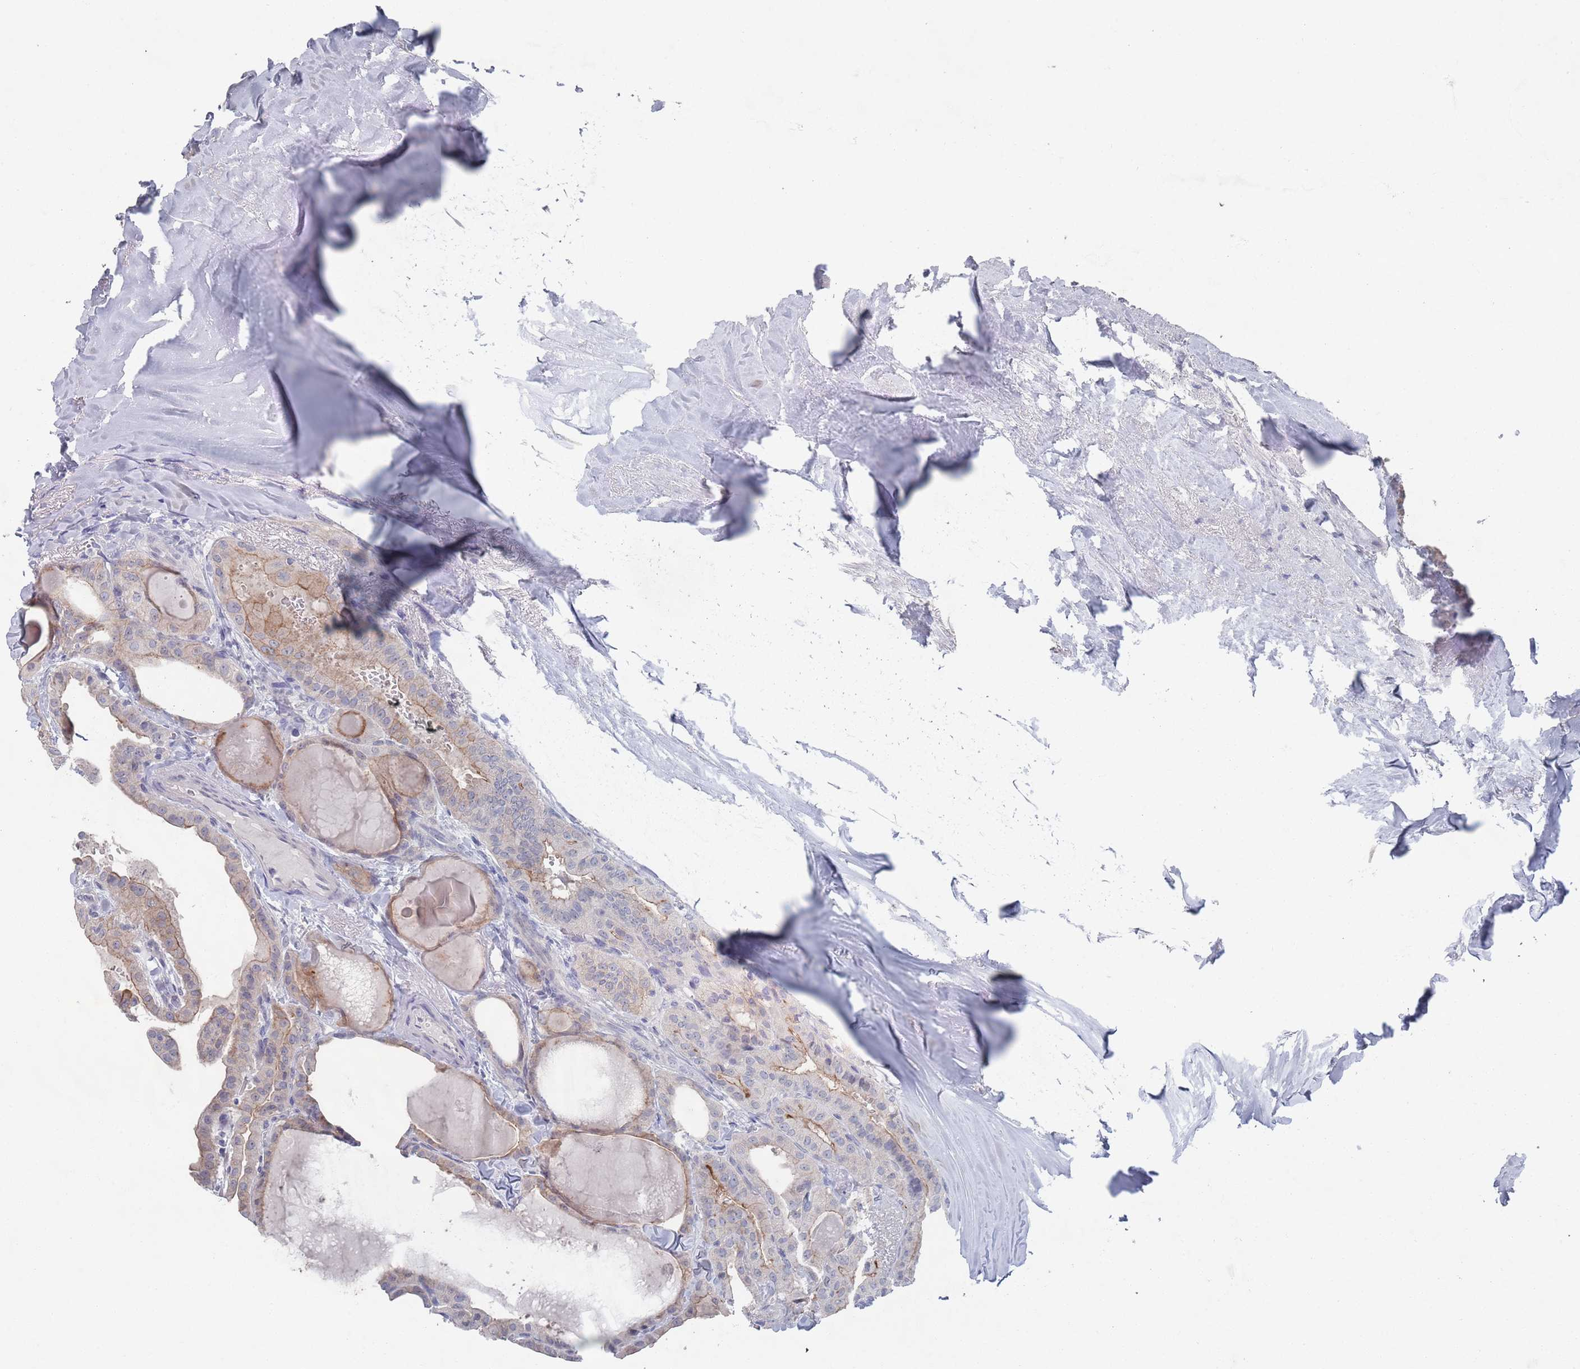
{"staining": {"intensity": "weak", "quantity": "<25%", "location": "cytoplasmic/membranous"}, "tissue": "thyroid cancer", "cell_type": "Tumor cells", "image_type": "cancer", "snomed": [{"axis": "morphology", "description": "Papillary adenocarcinoma, NOS"}, {"axis": "topography", "description": "Thyroid gland"}], "caption": "Thyroid papillary adenocarcinoma stained for a protein using IHC displays no staining tumor cells.", "gene": "PROM2", "patient": {"sex": "male", "age": 52}}